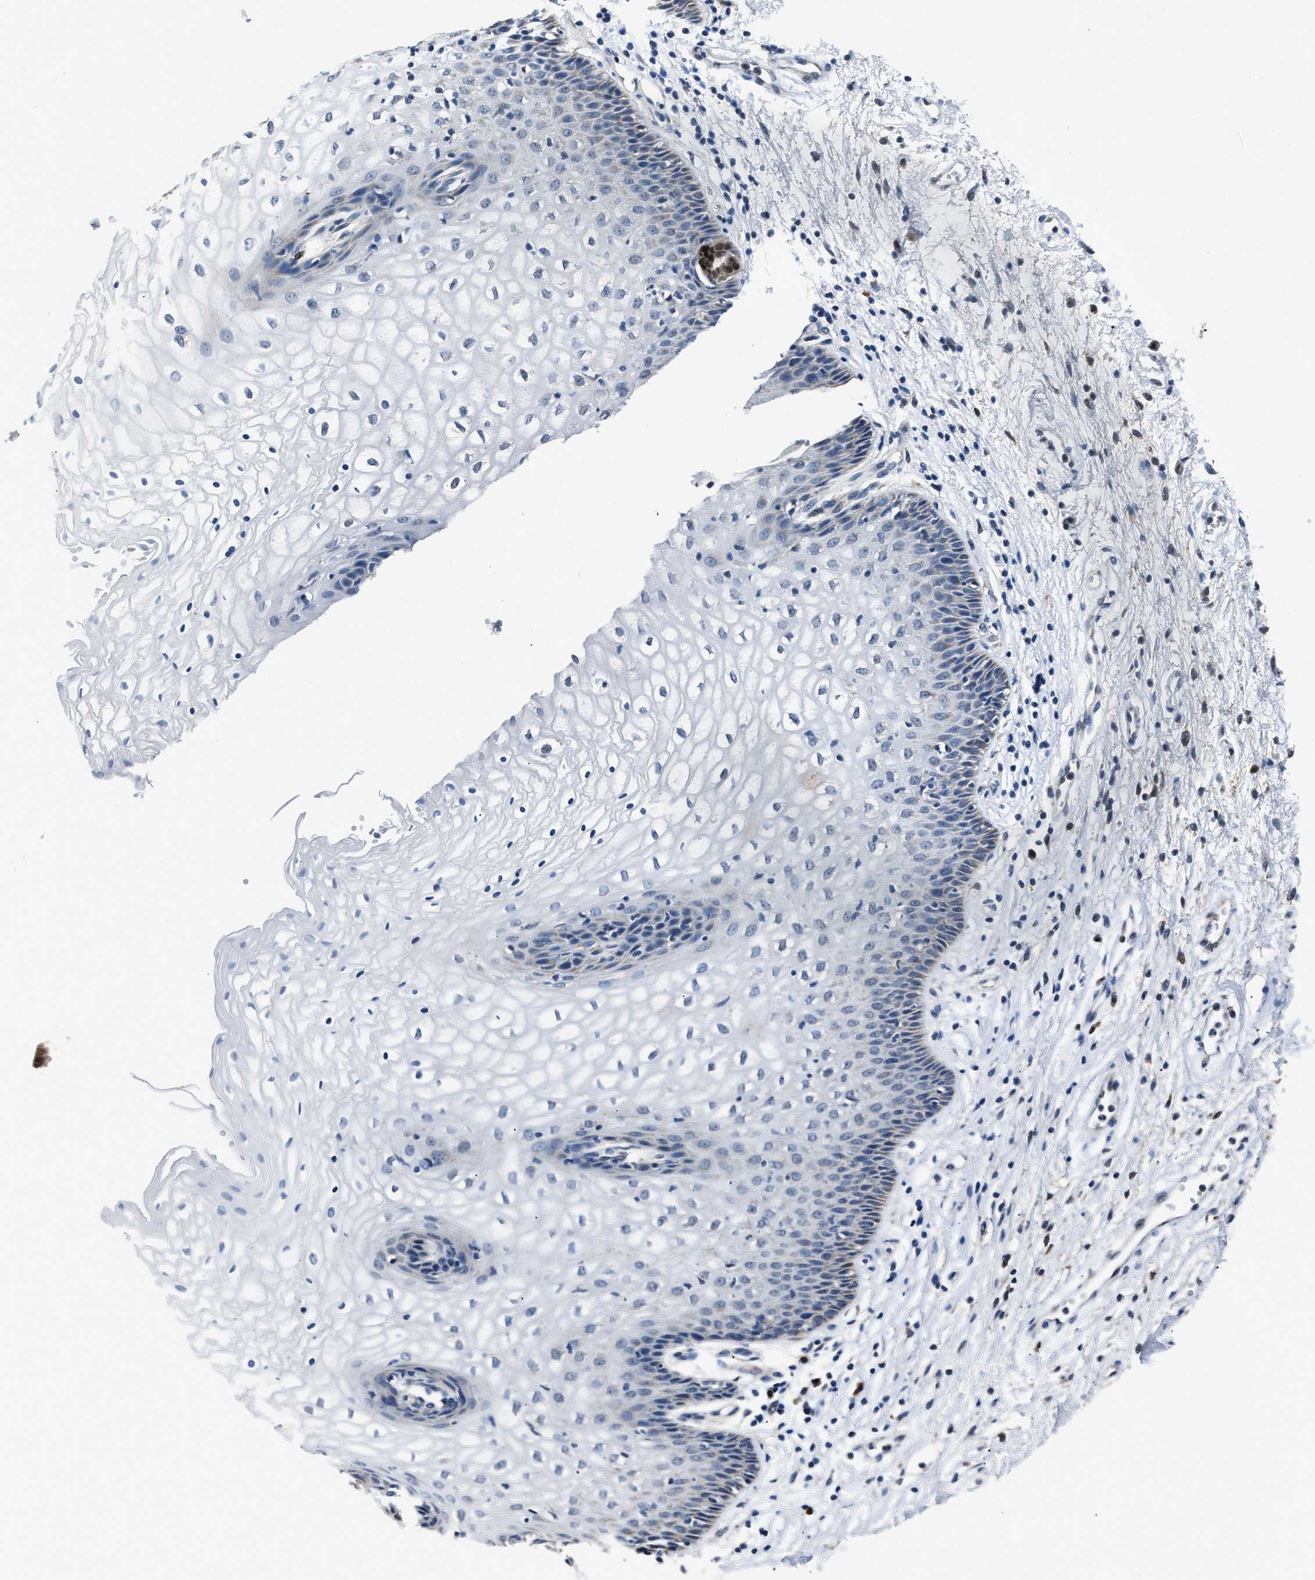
{"staining": {"intensity": "negative", "quantity": "none", "location": "none"}, "tissue": "vagina", "cell_type": "Squamous epithelial cells", "image_type": "normal", "snomed": [{"axis": "morphology", "description": "Normal tissue, NOS"}, {"axis": "topography", "description": "Vagina"}], "caption": "A high-resolution micrograph shows immunohistochemistry staining of normal vagina, which demonstrates no significant positivity in squamous epithelial cells.", "gene": "NSUN5", "patient": {"sex": "female", "age": 34}}